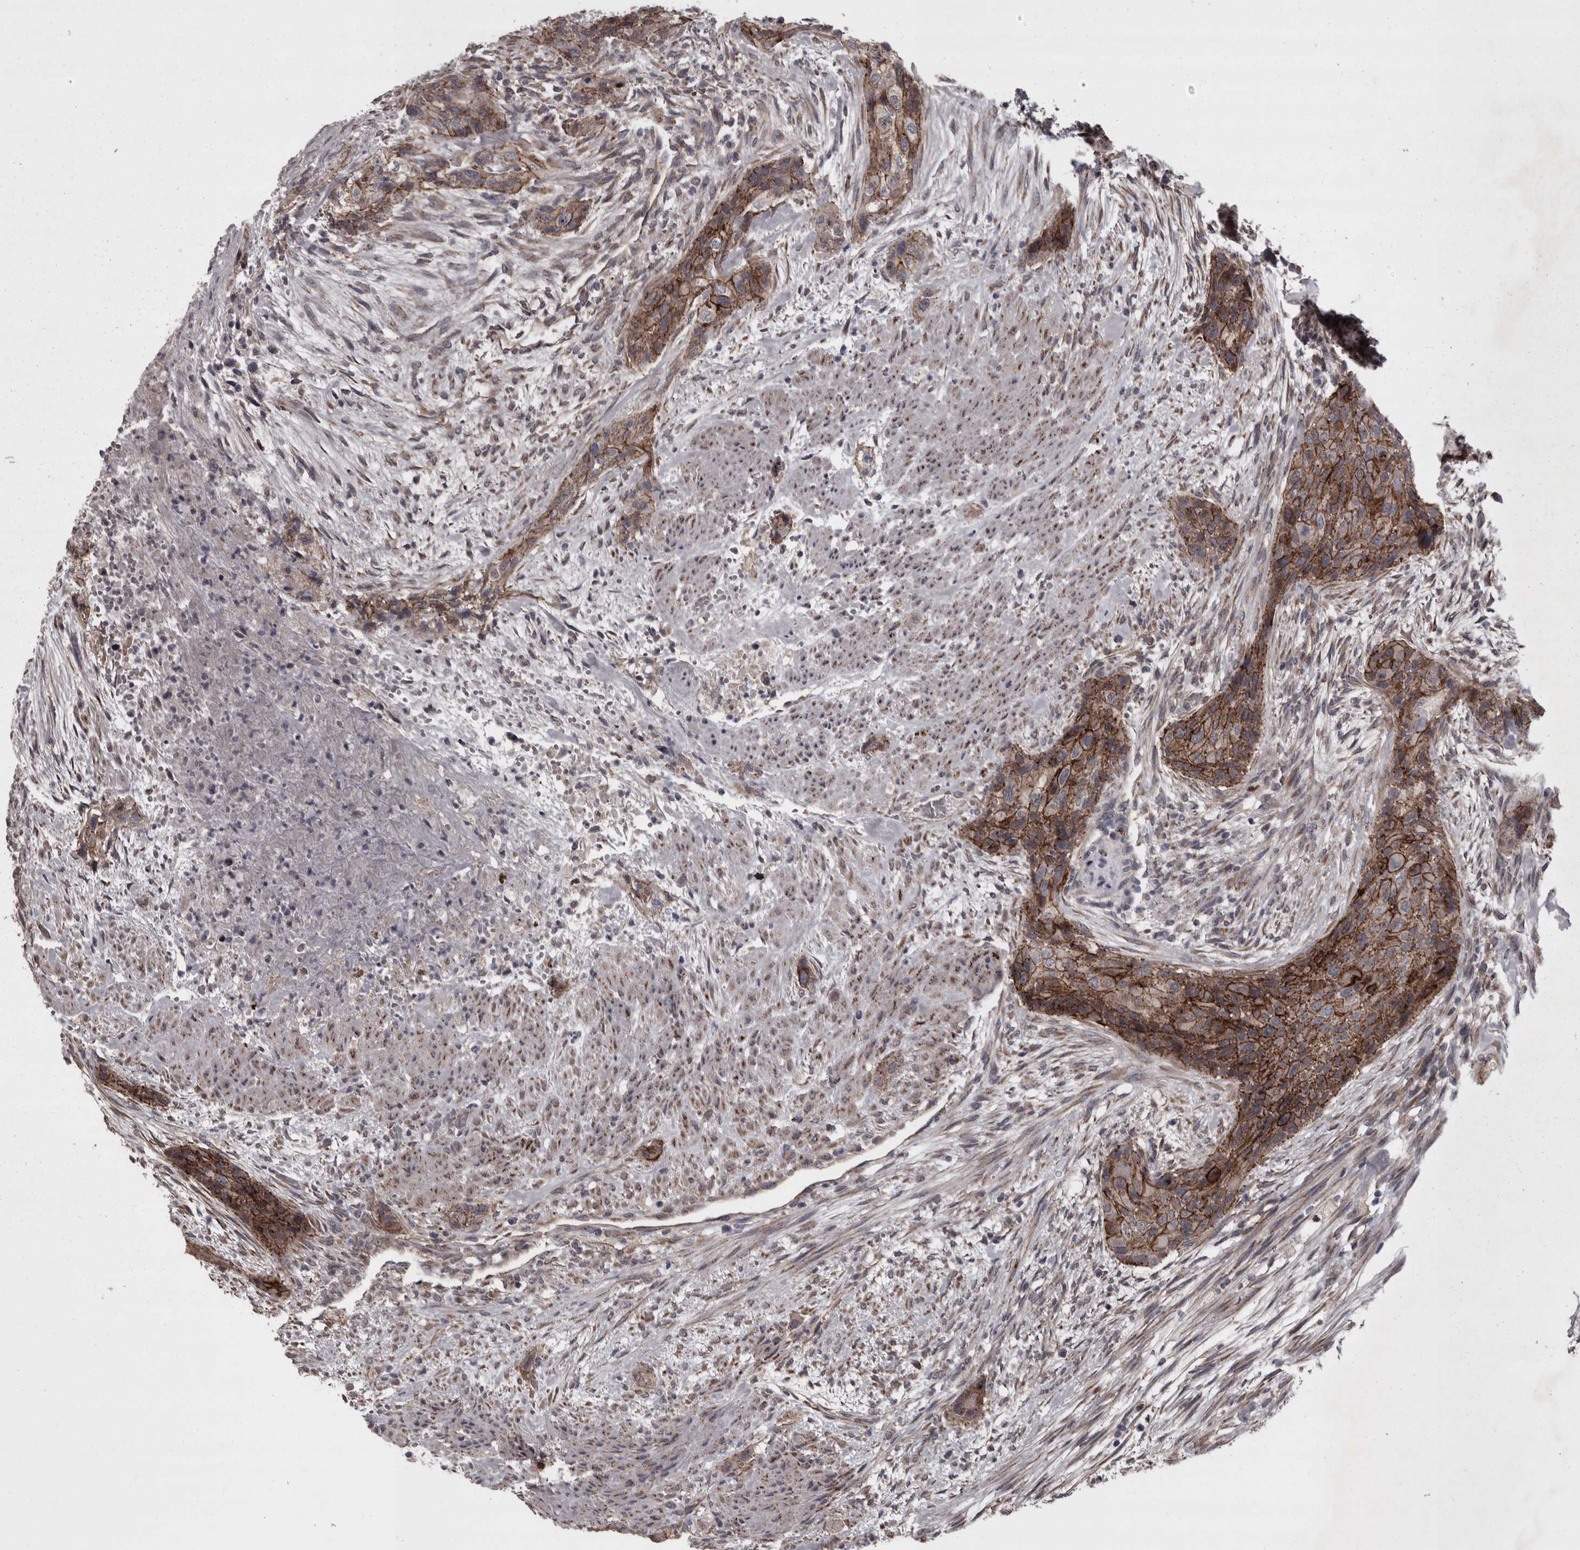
{"staining": {"intensity": "moderate", "quantity": ">75%", "location": "cytoplasmic/membranous"}, "tissue": "urothelial cancer", "cell_type": "Tumor cells", "image_type": "cancer", "snomed": [{"axis": "morphology", "description": "Urothelial carcinoma, High grade"}, {"axis": "topography", "description": "Urinary bladder"}], "caption": "Immunohistochemistry (IHC) (DAB) staining of urothelial cancer reveals moderate cytoplasmic/membranous protein positivity in approximately >75% of tumor cells. The staining is performed using DAB (3,3'-diaminobenzidine) brown chromogen to label protein expression. The nuclei are counter-stained blue using hematoxylin.", "gene": "PCDH17", "patient": {"sex": "male", "age": 35}}